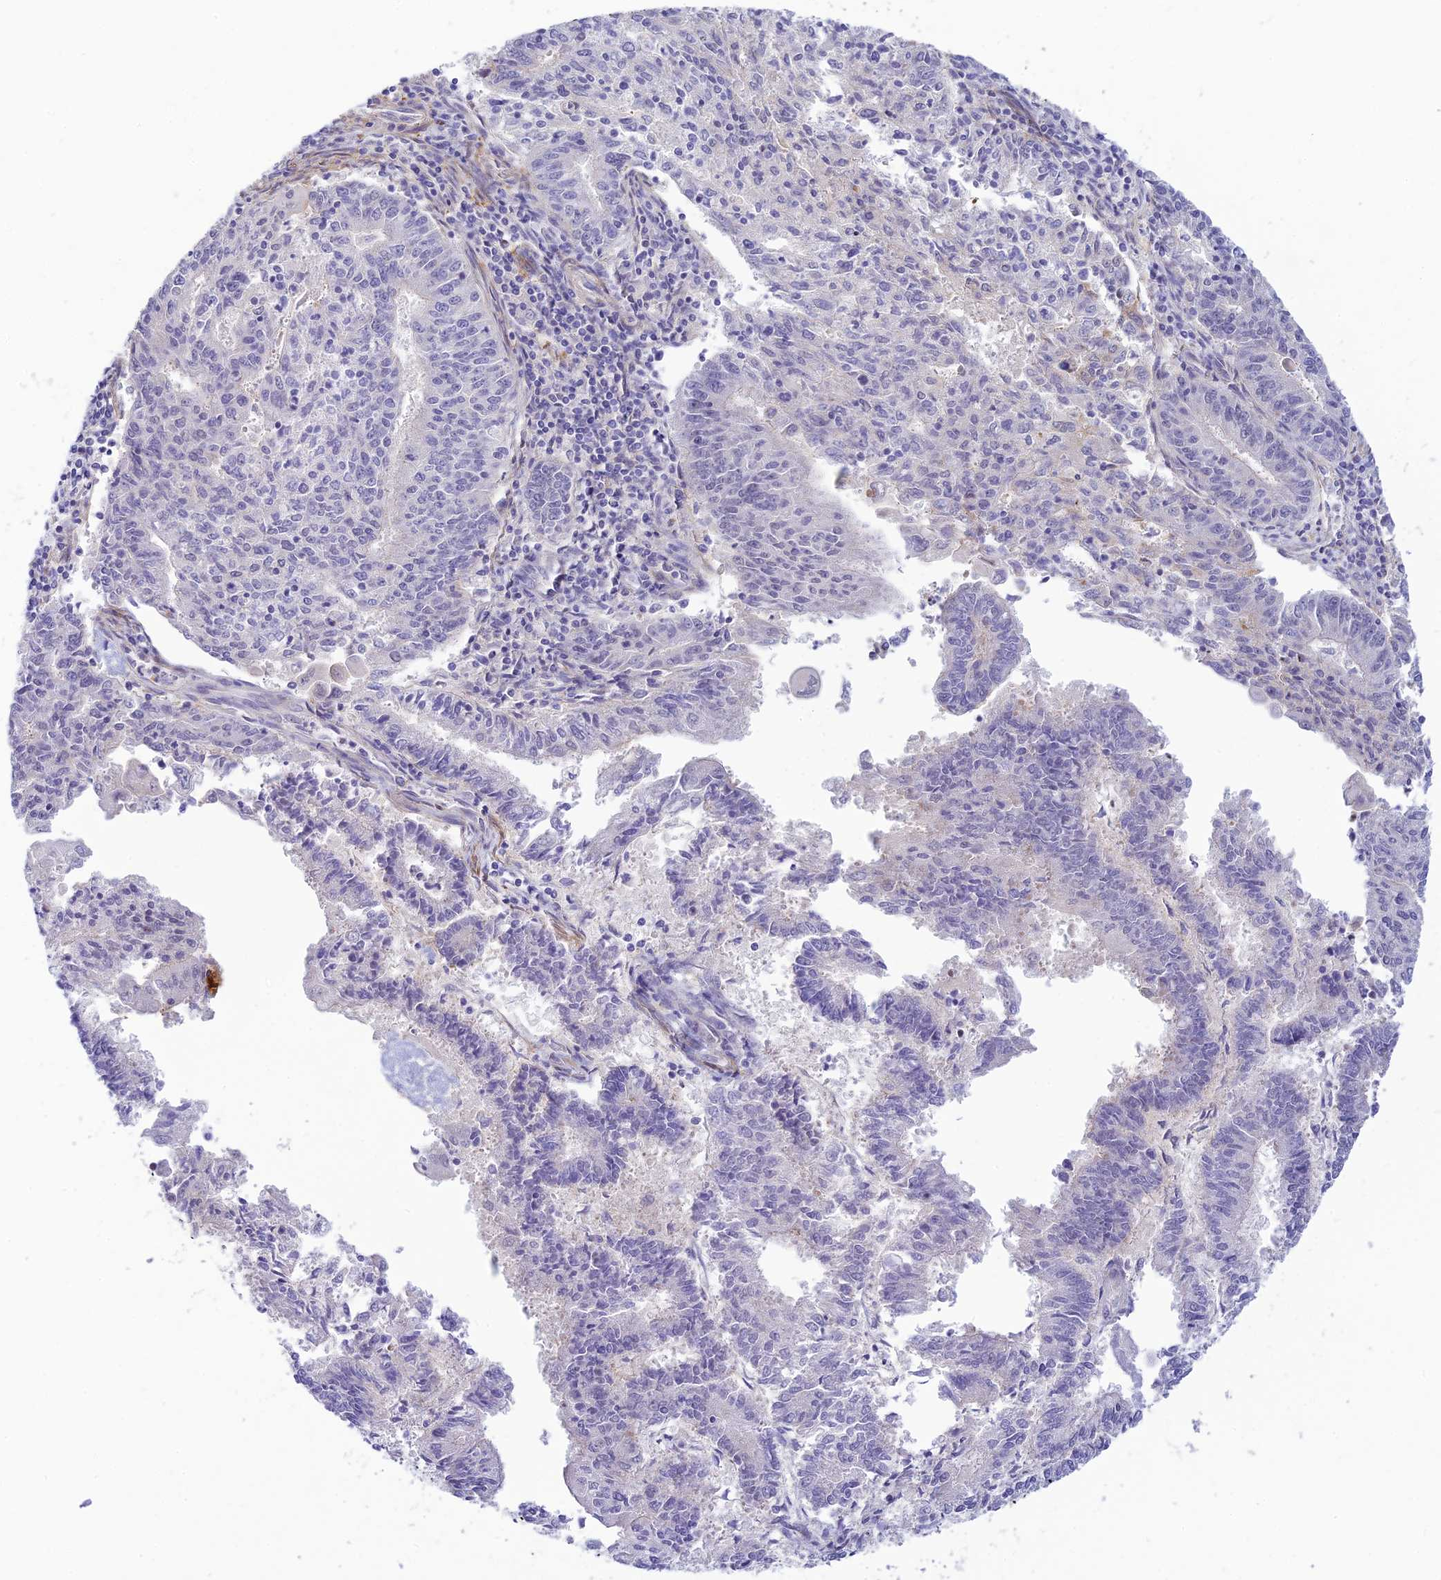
{"staining": {"intensity": "negative", "quantity": "none", "location": "none"}, "tissue": "endometrial cancer", "cell_type": "Tumor cells", "image_type": "cancer", "snomed": [{"axis": "morphology", "description": "Adenocarcinoma, NOS"}, {"axis": "topography", "description": "Endometrium"}], "caption": "Tumor cells are negative for protein expression in human endometrial cancer (adenocarcinoma).", "gene": "FBXW4", "patient": {"sex": "female", "age": 59}}